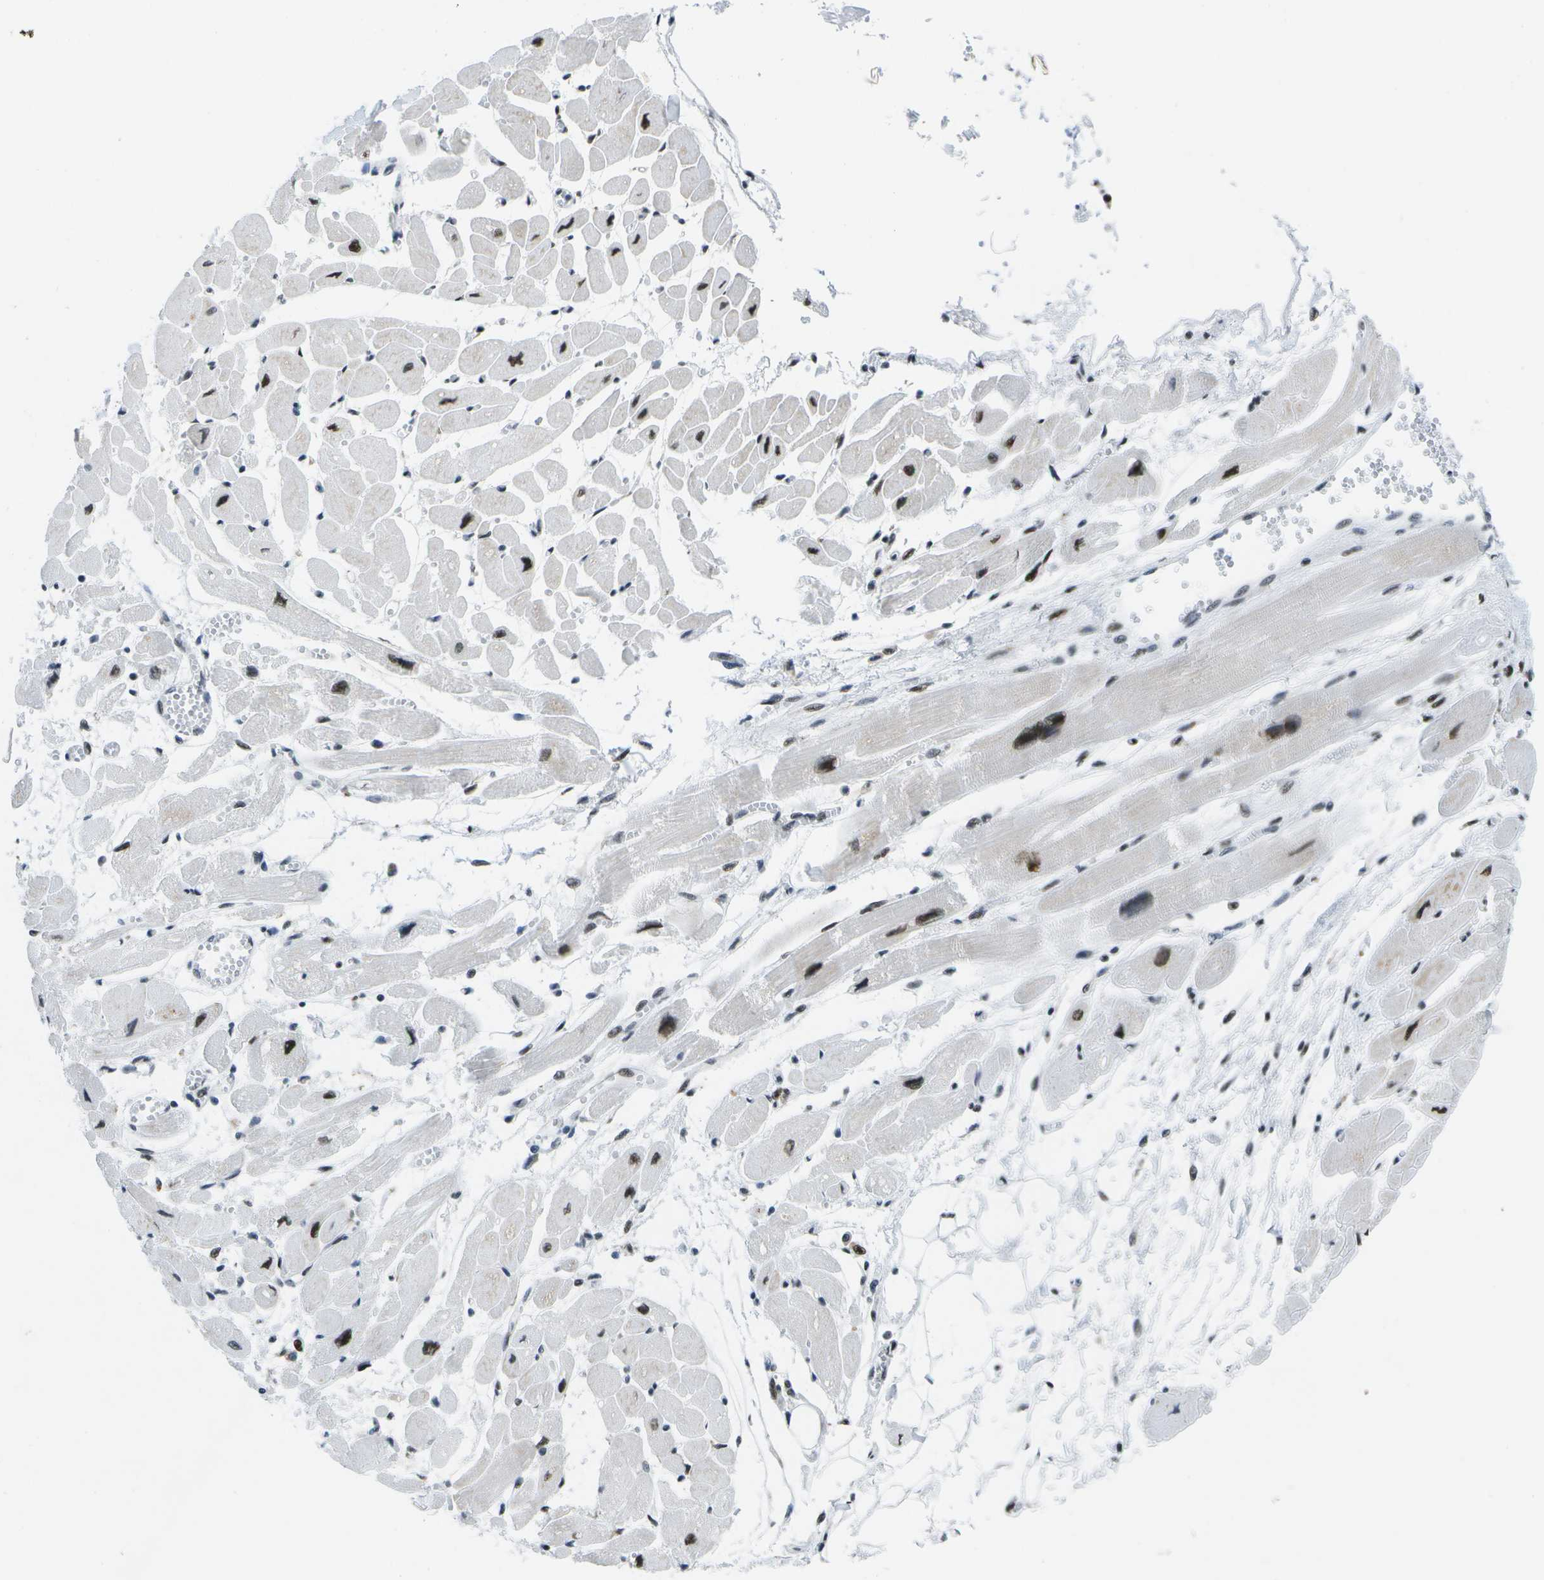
{"staining": {"intensity": "moderate", "quantity": "25%-75%", "location": "nuclear"}, "tissue": "heart muscle", "cell_type": "Cardiomyocytes", "image_type": "normal", "snomed": [{"axis": "morphology", "description": "Normal tissue, NOS"}, {"axis": "topography", "description": "Heart"}], "caption": "Heart muscle stained with immunohistochemistry demonstrates moderate nuclear staining in about 25%-75% of cardiomyocytes.", "gene": "NSRP1", "patient": {"sex": "female", "age": 54}}